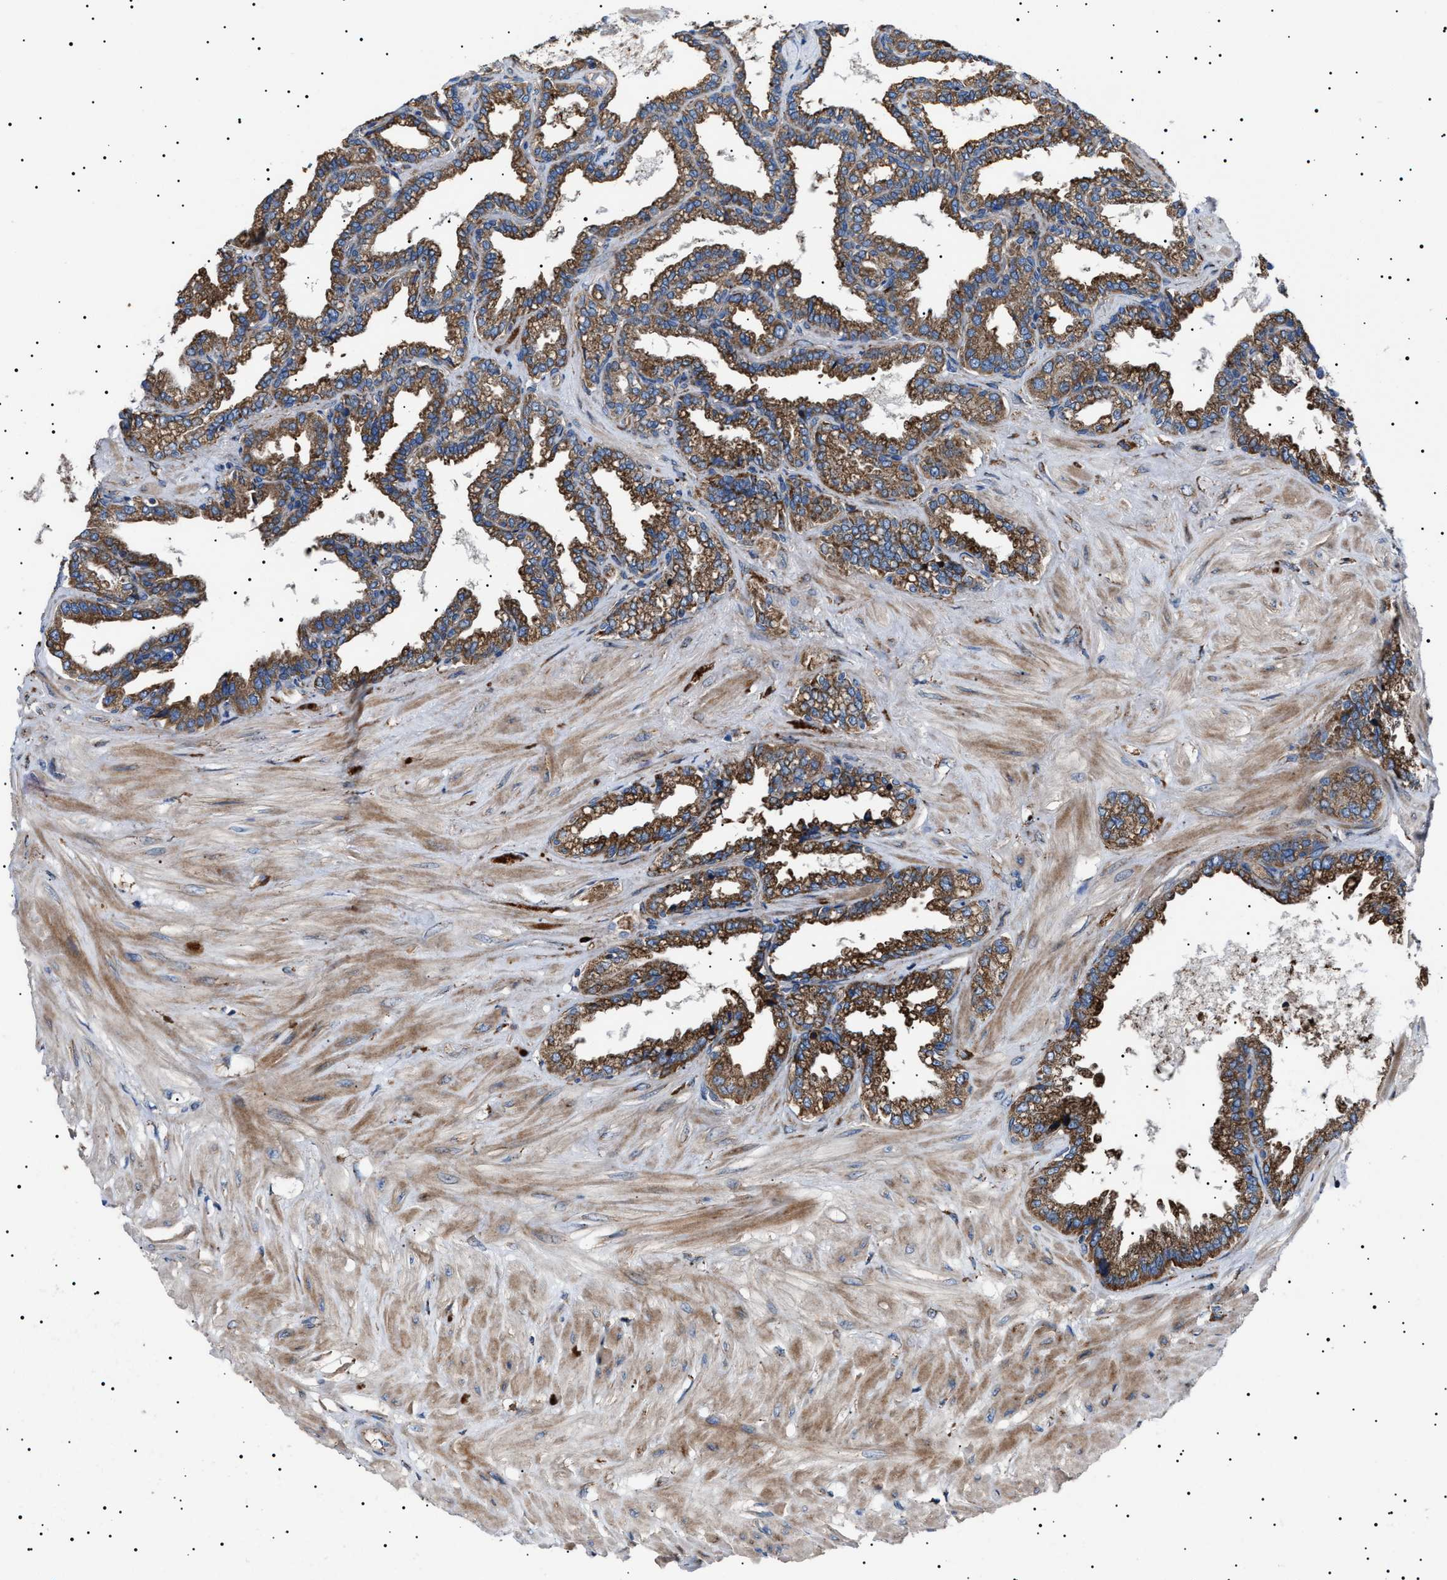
{"staining": {"intensity": "moderate", "quantity": ">75%", "location": "cytoplasmic/membranous"}, "tissue": "seminal vesicle", "cell_type": "Glandular cells", "image_type": "normal", "snomed": [{"axis": "morphology", "description": "Normal tissue, NOS"}, {"axis": "topography", "description": "Seminal veicle"}], "caption": "DAB immunohistochemical staining of benign seminal vesicle displays moderate cytoplasmic/membranous protein expression in about >75% of glandular cells.", "gene": "TOP1MT", "patient": {"sex": "male", "age": 46}}